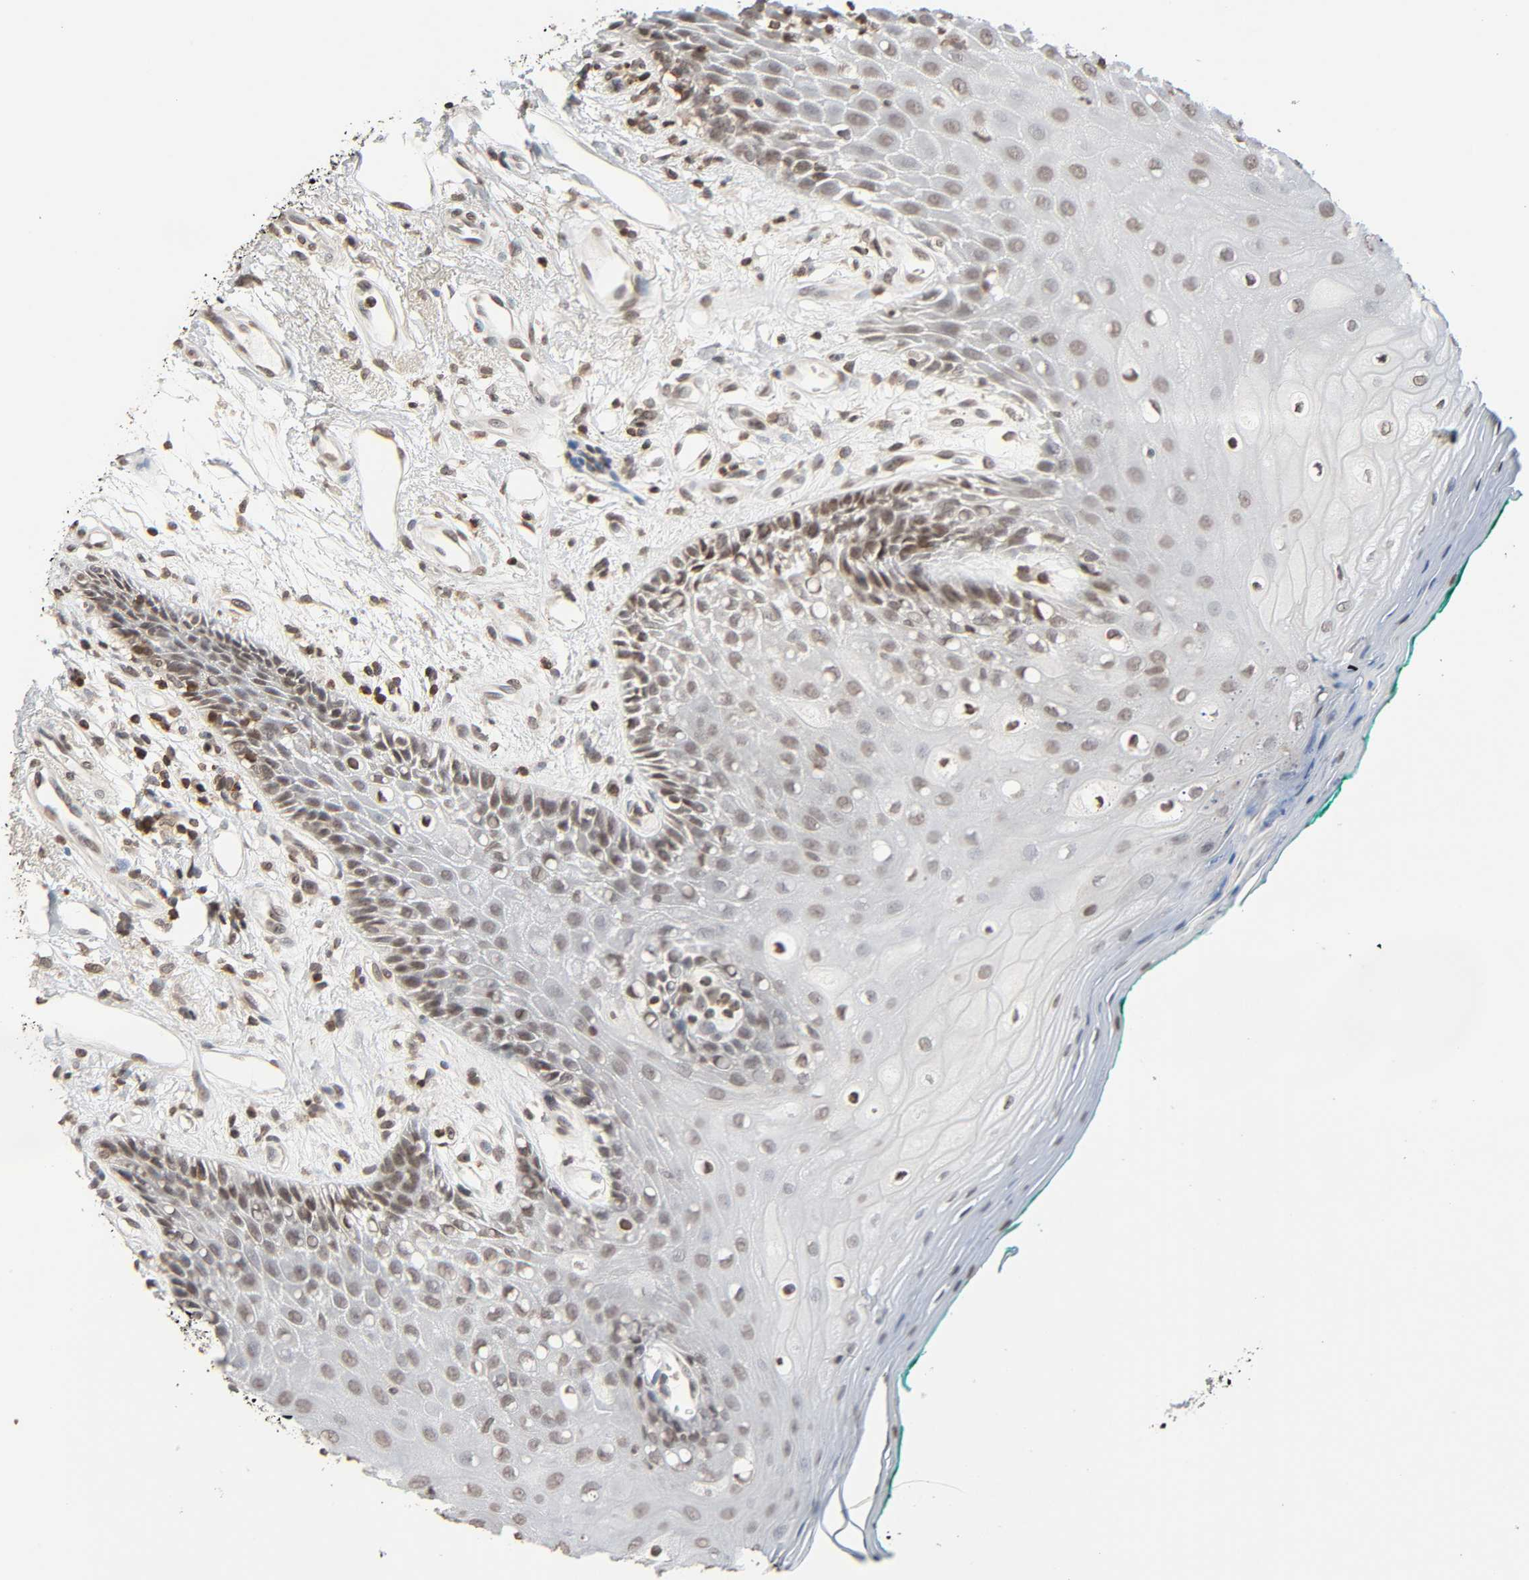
{"staining": {"intensity": "weak", "quantity": "25%-75%", "location": "nuclear"}, "tissue": "oral mucosa", "cell_type": "Squamous epithelial cells", "image_type": "normal", "snomed": [{"axis": "morphology", "description": "Normal tissue, NOS"}, {"axis": "morphology", "description": "Squamous cell carcinoma, NOS"}, {"axis": "topography", "description": "Skeletal muscle"}, {"axis": "topography", "description": "Oral tissue"}, {"axis": "topography", "description": "Head-Neck"}], "caption": "Normal oral mucosa reveals weak nuclear expression in about 25%-75% of squamous epithelial cells (DAB (3,3'-diaminobenzidine) = brown stain, brightfield microscopy at high magnification)..", "gene": "STK4", "patient": {"sex": "female", "age": 84}}